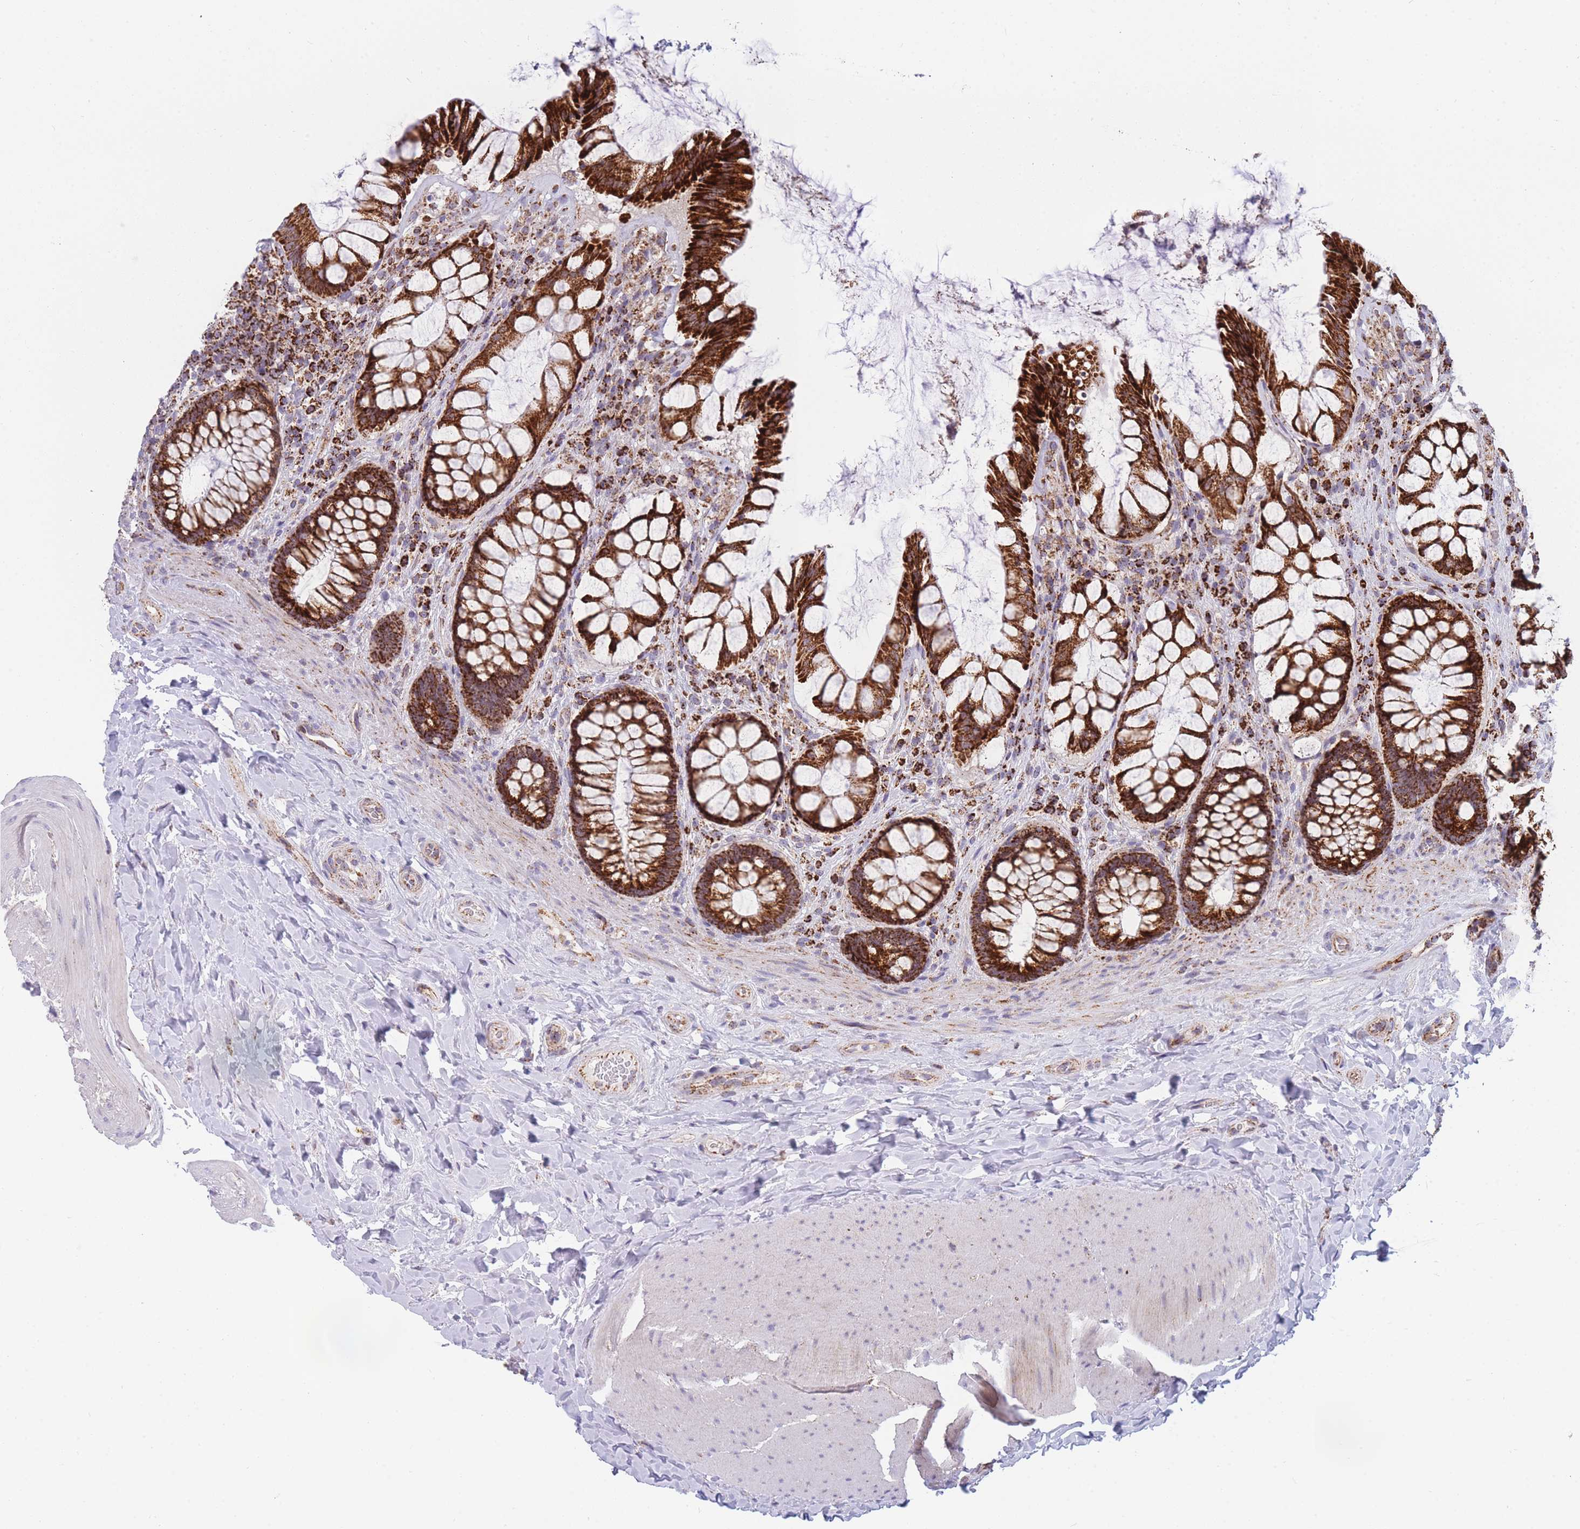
{"staining": {"intensity": "strong", "quantity": ">75%", "location": "cytoplasmic/membranous"}, "tissue": "rectum", "cell_type": "Glandular cells", "image_type": "normal", "snomed": [{"axis": "morphology", "description": "Normal tissue, NOS"}, {"axis": "topography", "description": "Rectum"}], "caption": "A brown stain shows strong cytoplasmic/membranous positivity of a protein in glandular cells of benign rectum. (brown staining indicates protein expression, while blue staining denotes nuclei).", "gene": "DDX49", "patient": {"sex": "female", "age": 58}}